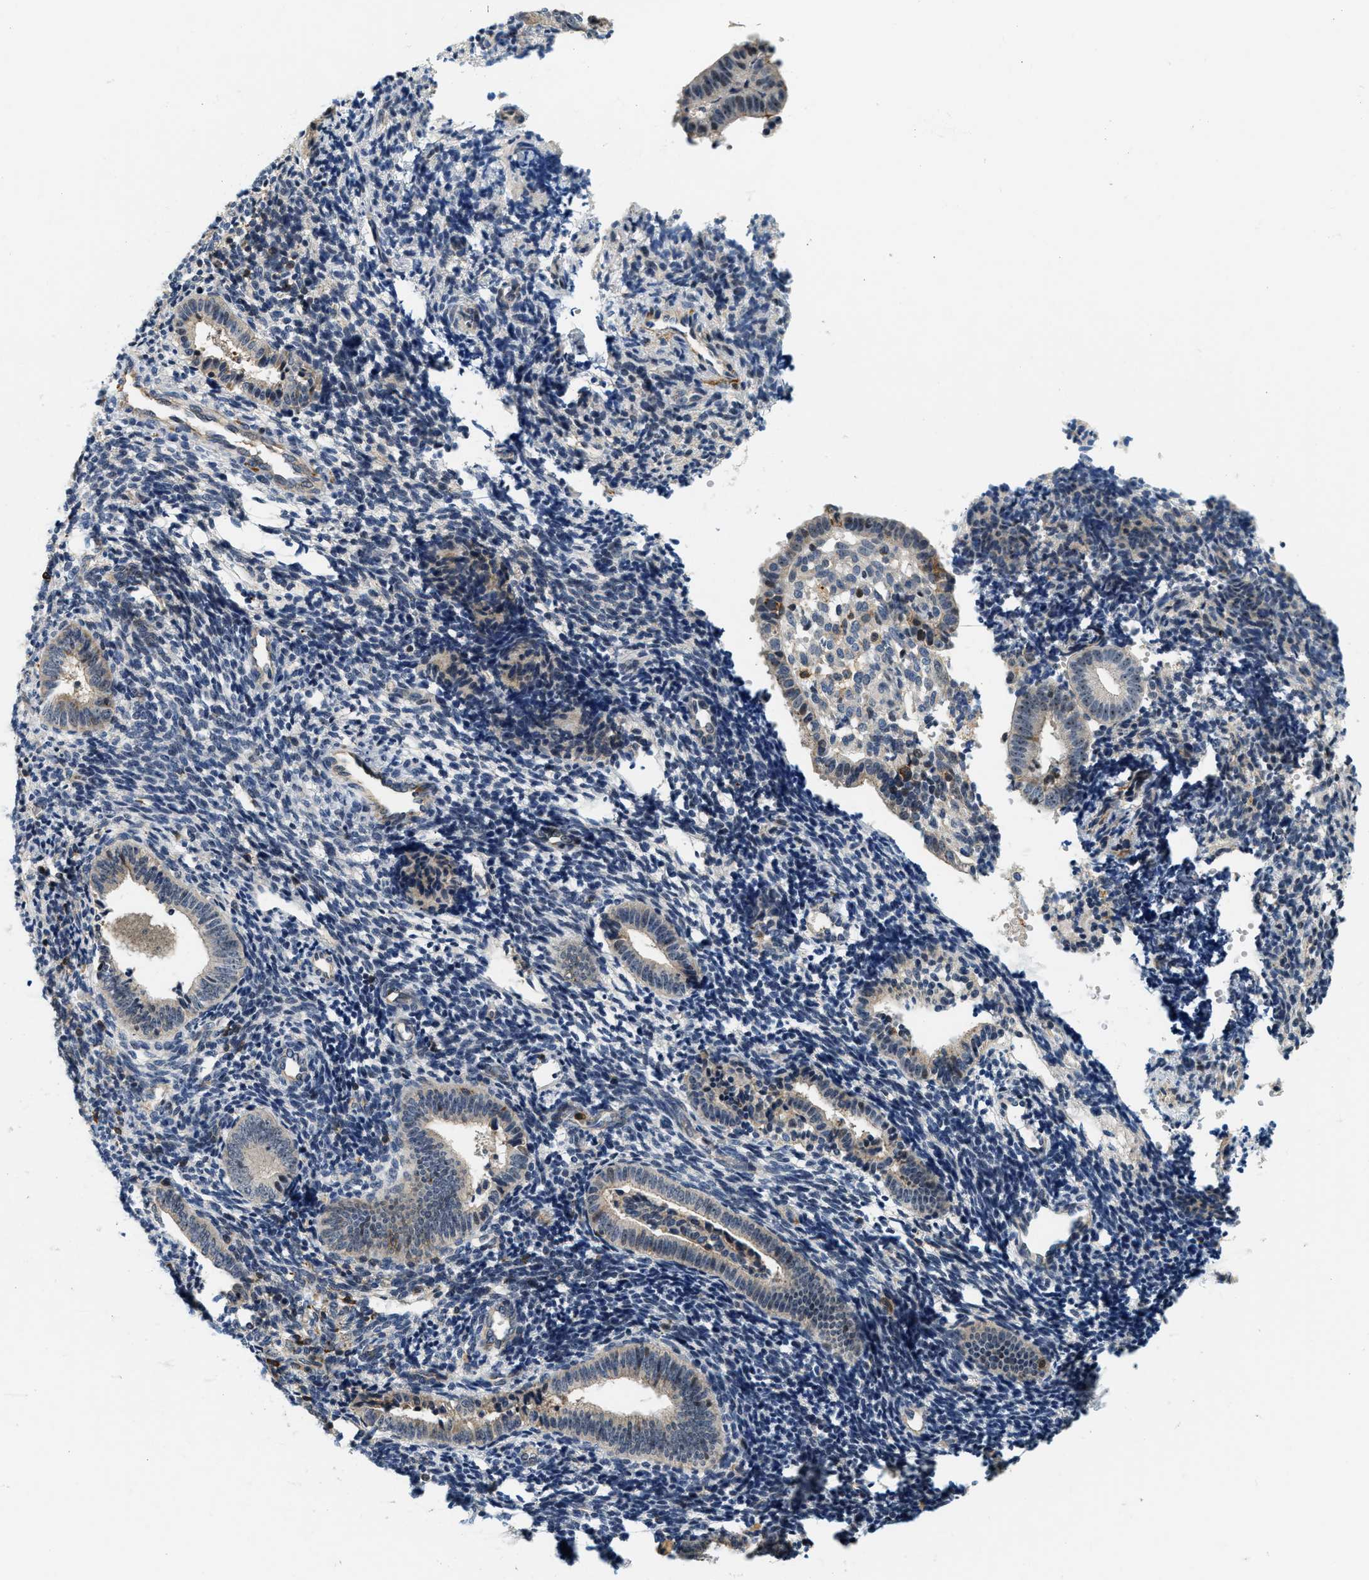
{"staining": {"intensity": "negative", "quantity": "none", "location": "none"}, "tissue": "endometrium", "cell_type": "Cells in endometrial stroma", "image_type": "normal", "snomed": [{"axis": "morphology", "description": "Normal tissue, NOS"}, {"axis": "topography", "description": "Uterus"}, {"axis": "topography", "description": "Endometrium"}], "caption": "High magnification brightfield microscopy of normal endometrium stained with DAB (3,3'-diaminobenzidine) (brown) and counterstained with hematoxylin (blue): cells in endometrial stroma show no significant staining. (Immunohistochemistry (ihc), brightfield microscopy, high magnification).", "gene": "SAMD9", "patient": {"sex": "female", "age": 33}}